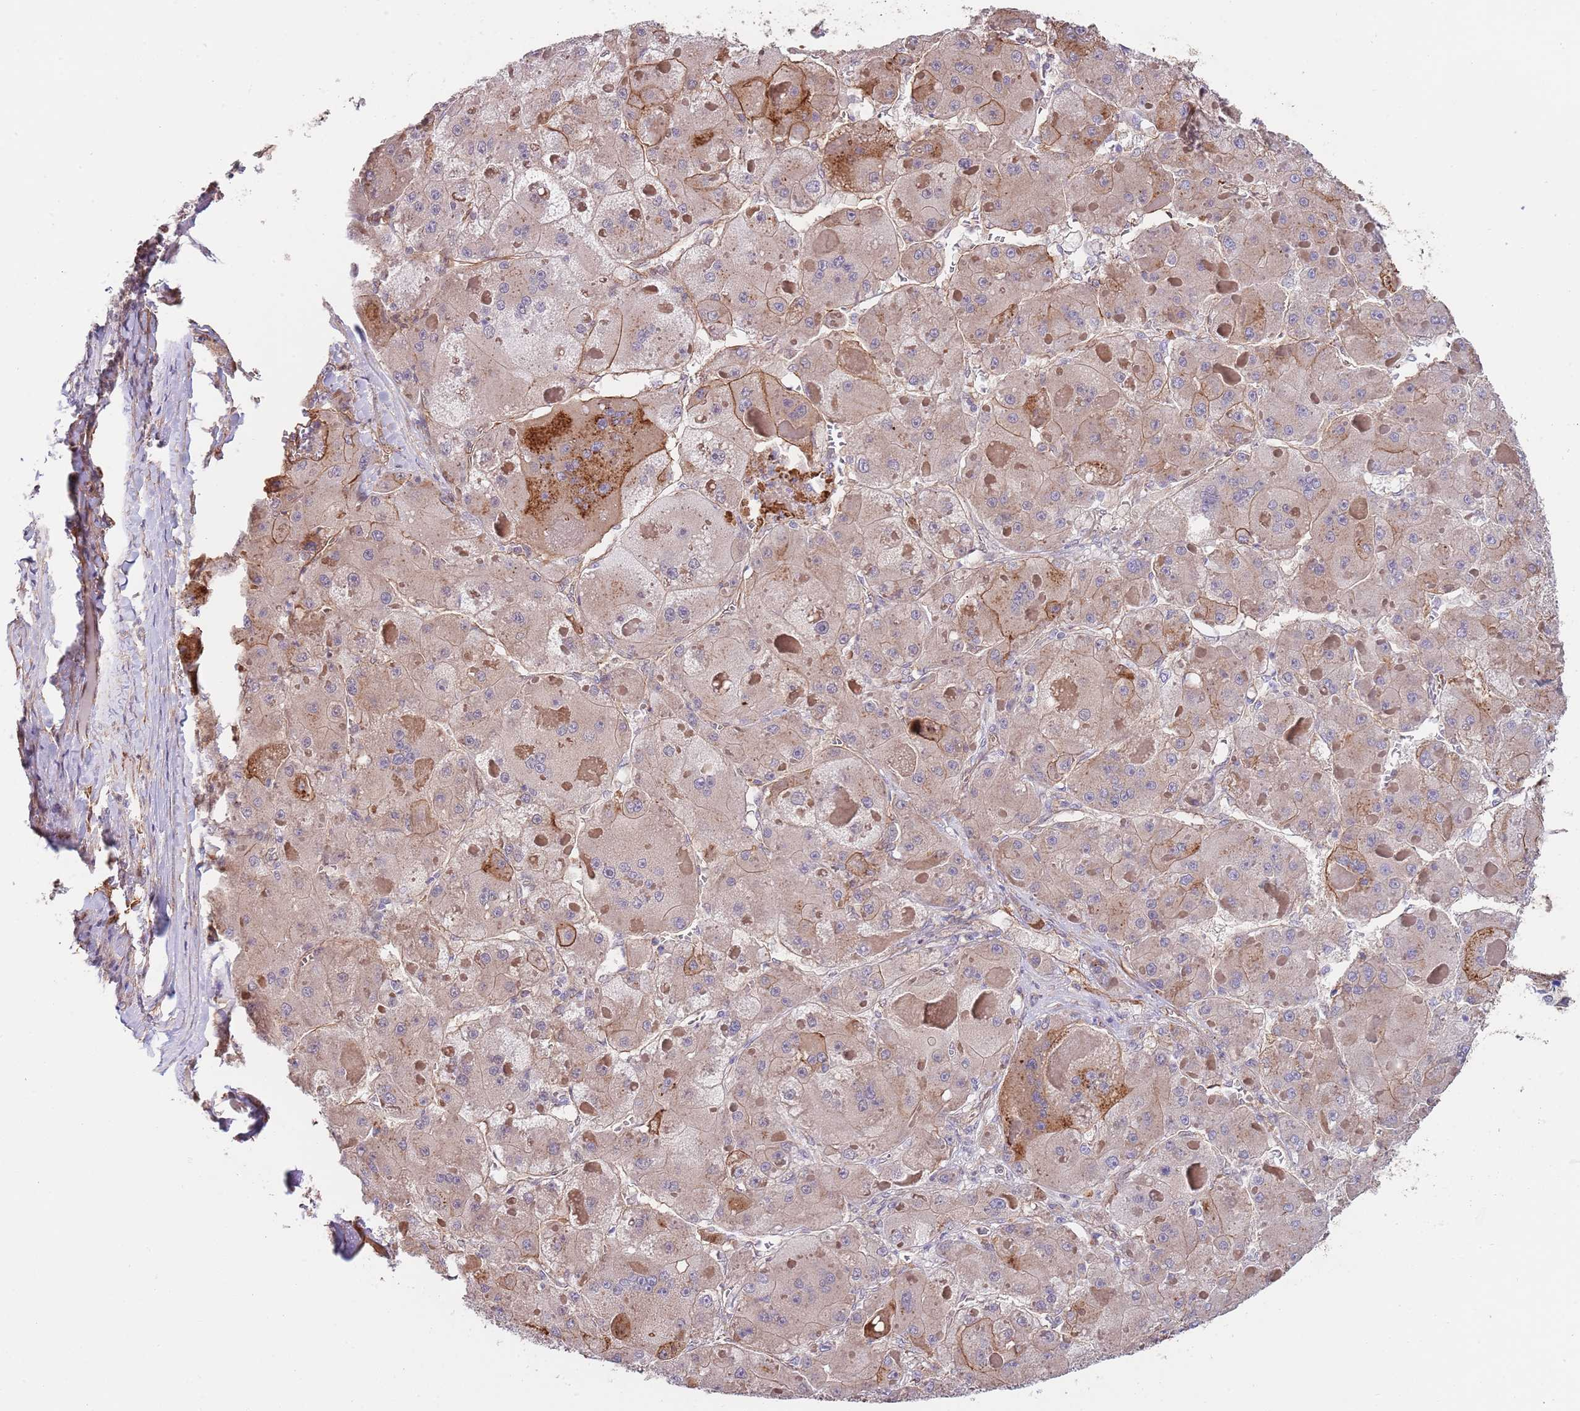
{"staining": {"intensity": "moderate", "quantity": ">75%", "location": "cytoplasmic/membranous"}, "tissue": "liver cancer", "cell_type": "Tumor cells", "image_type": "cancer", "snomed": [{"axis": "morphology", "description": "Carcinoma, Hepatocellular, NOS"}, {"axis": "topography", "description": "Liver"}], "caption": "Immunohistochemical staining of human liver hepatocellular carcinoma demonstrates medium levels of moderate cytoplasmic/membranous protein positivity in approximately >75% of tumor cells. Using DAB (brown) and hematoxylin (blue) stains, captured at high magnification using brightfield microscopy.", "gene": "BPNT1", "patient": {"sex": "female", "age": 73}}